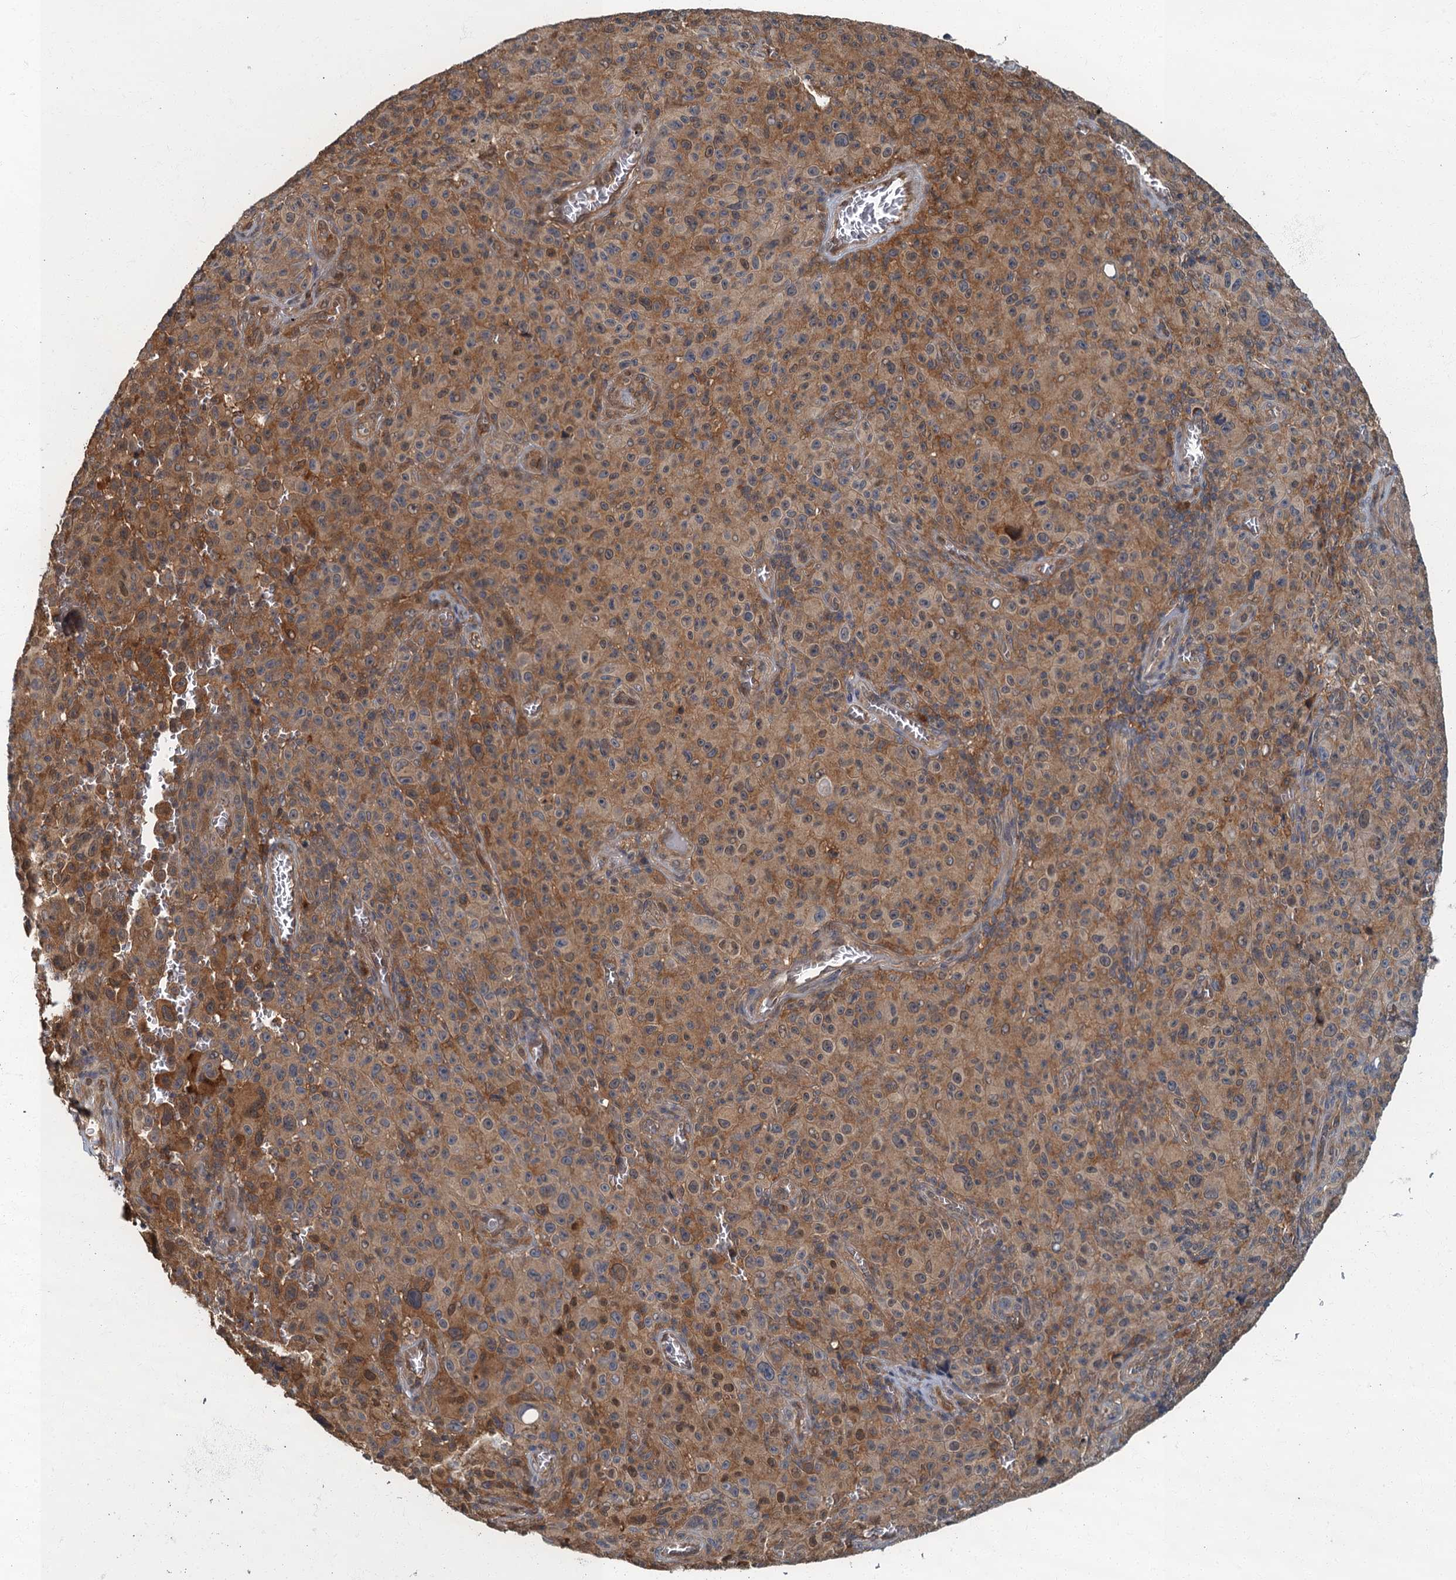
{"staining": {"intensity": "moderate", "quantity": ">75%", "location": "cytoplasmic/membranous,nuclear"}, "tissue": "melanoma", "cell_type": "Tumor cells", "image_type": "cancer", "snomed": [{"axis": "morphology", "description": "Malignant melanoma, NOS"}, {"axis": "topography", "description": "Skin"}], "caption": "Moderate cytoplasmic/membranous and nuclear protein staining is appreciated in approximately >75% of tumor cells in malignant melanoma. The protein of interest is stained brown, and the nuclei are stained in blue (DAB IHC with brightfield microscopy, high magnification).", "gene": "TBCK", "patient": {"sex": "female", "age": 82}}